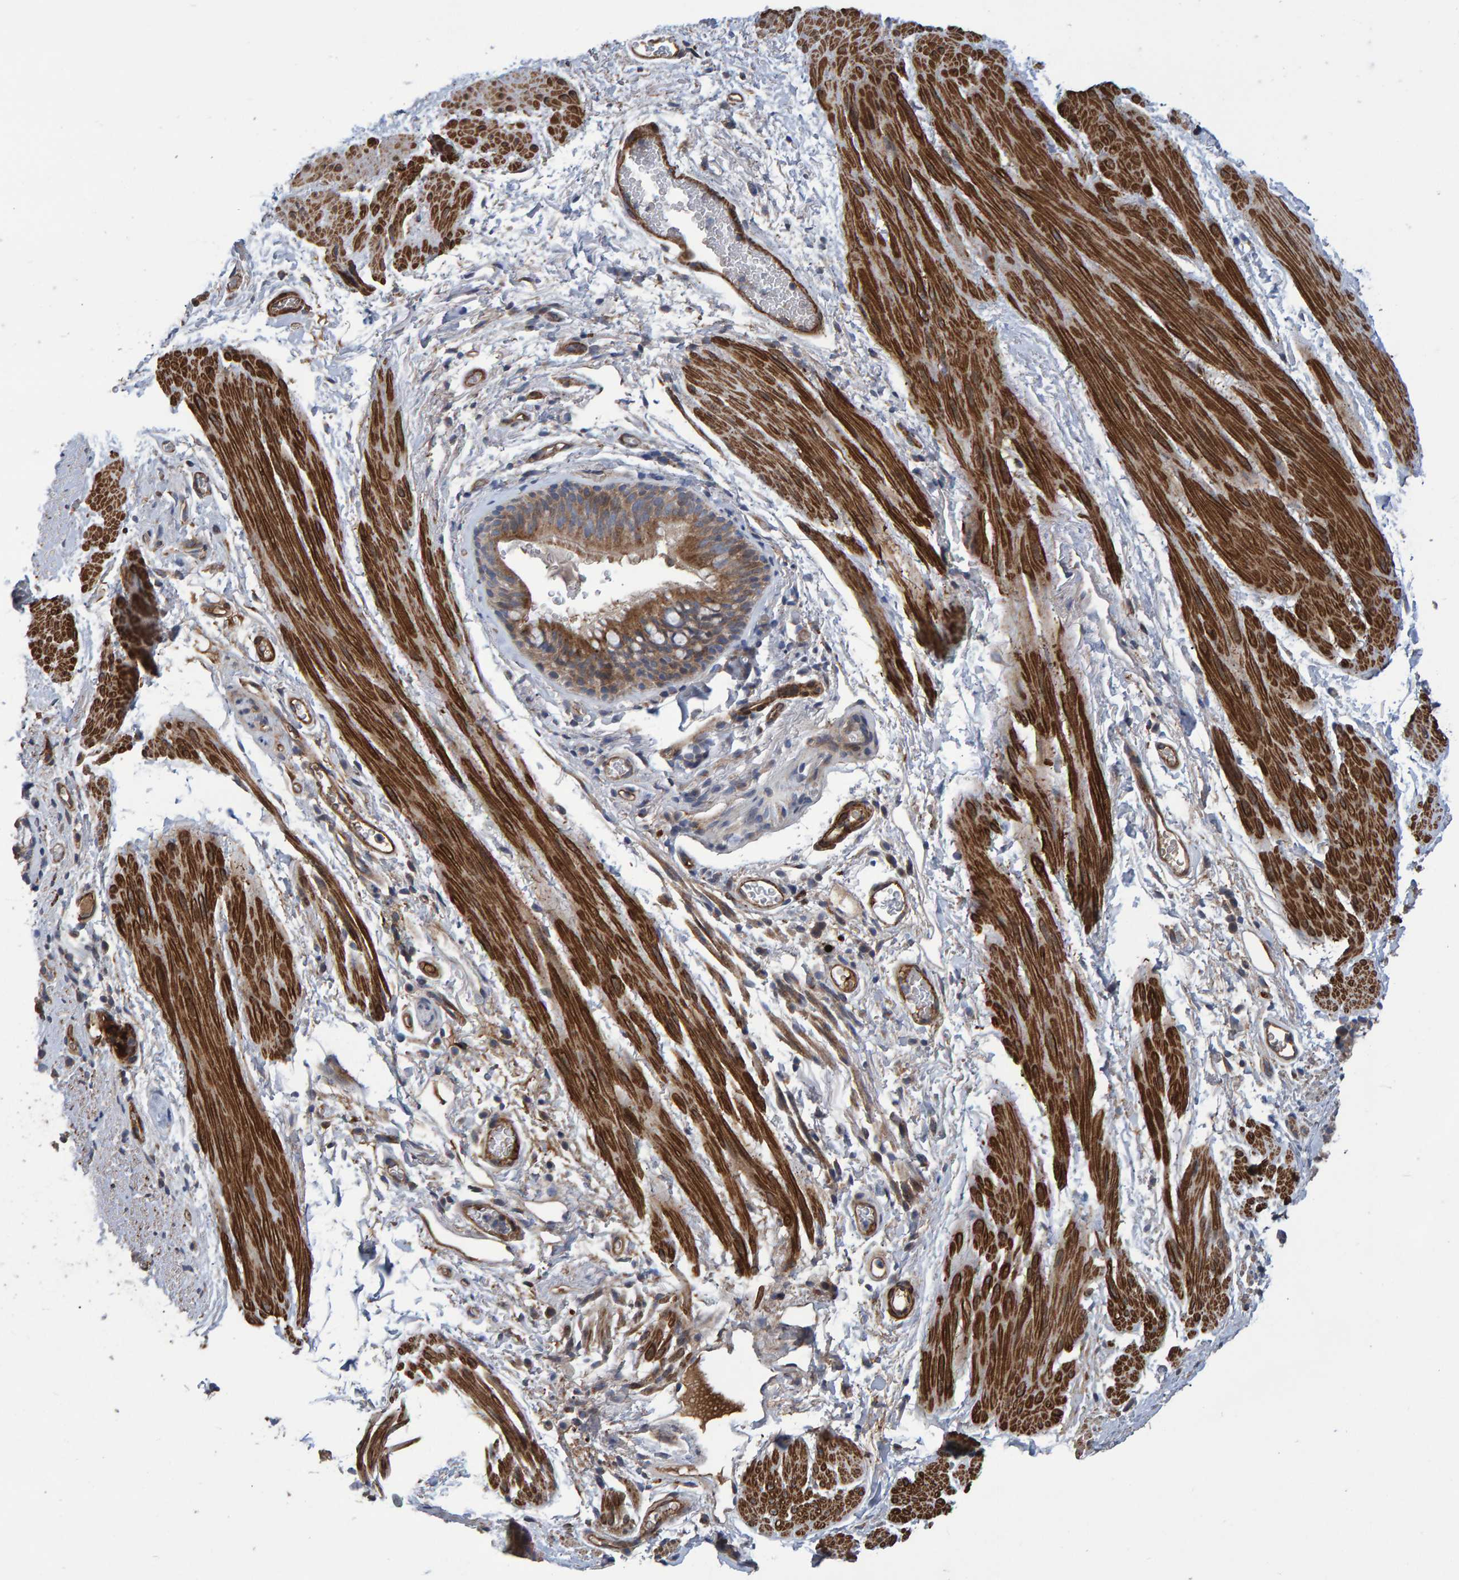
{"staining": {"intensity": "moderate", "quantity": ">75%", "location": "cytoplasmic/membranous"}, "tissue": "bronchus", "cell_type": "Respiratory epithelial cells", "image_type": "normal", "snomed": [{"axis": "morphology", "description": "Normal tissue, NOS"}, {"axis": "topography", "description": "Cartilage tissue"}, {"axis": "topography", "description": "Bronchus"}], "caption": "A brown stain labels moderate cytoplasmic/membranous staining of a protein in respiratory epithelial cells of unremarkable human bronchus. The protein of interest is stained brown, and the nuclei are stained in blue (DAB (3,3'-diaminobenzidine) IHC with brightfield microscopy, high magnification).", "gene": "SLIT2", "patient": {"sex": "female", "age": 53}}